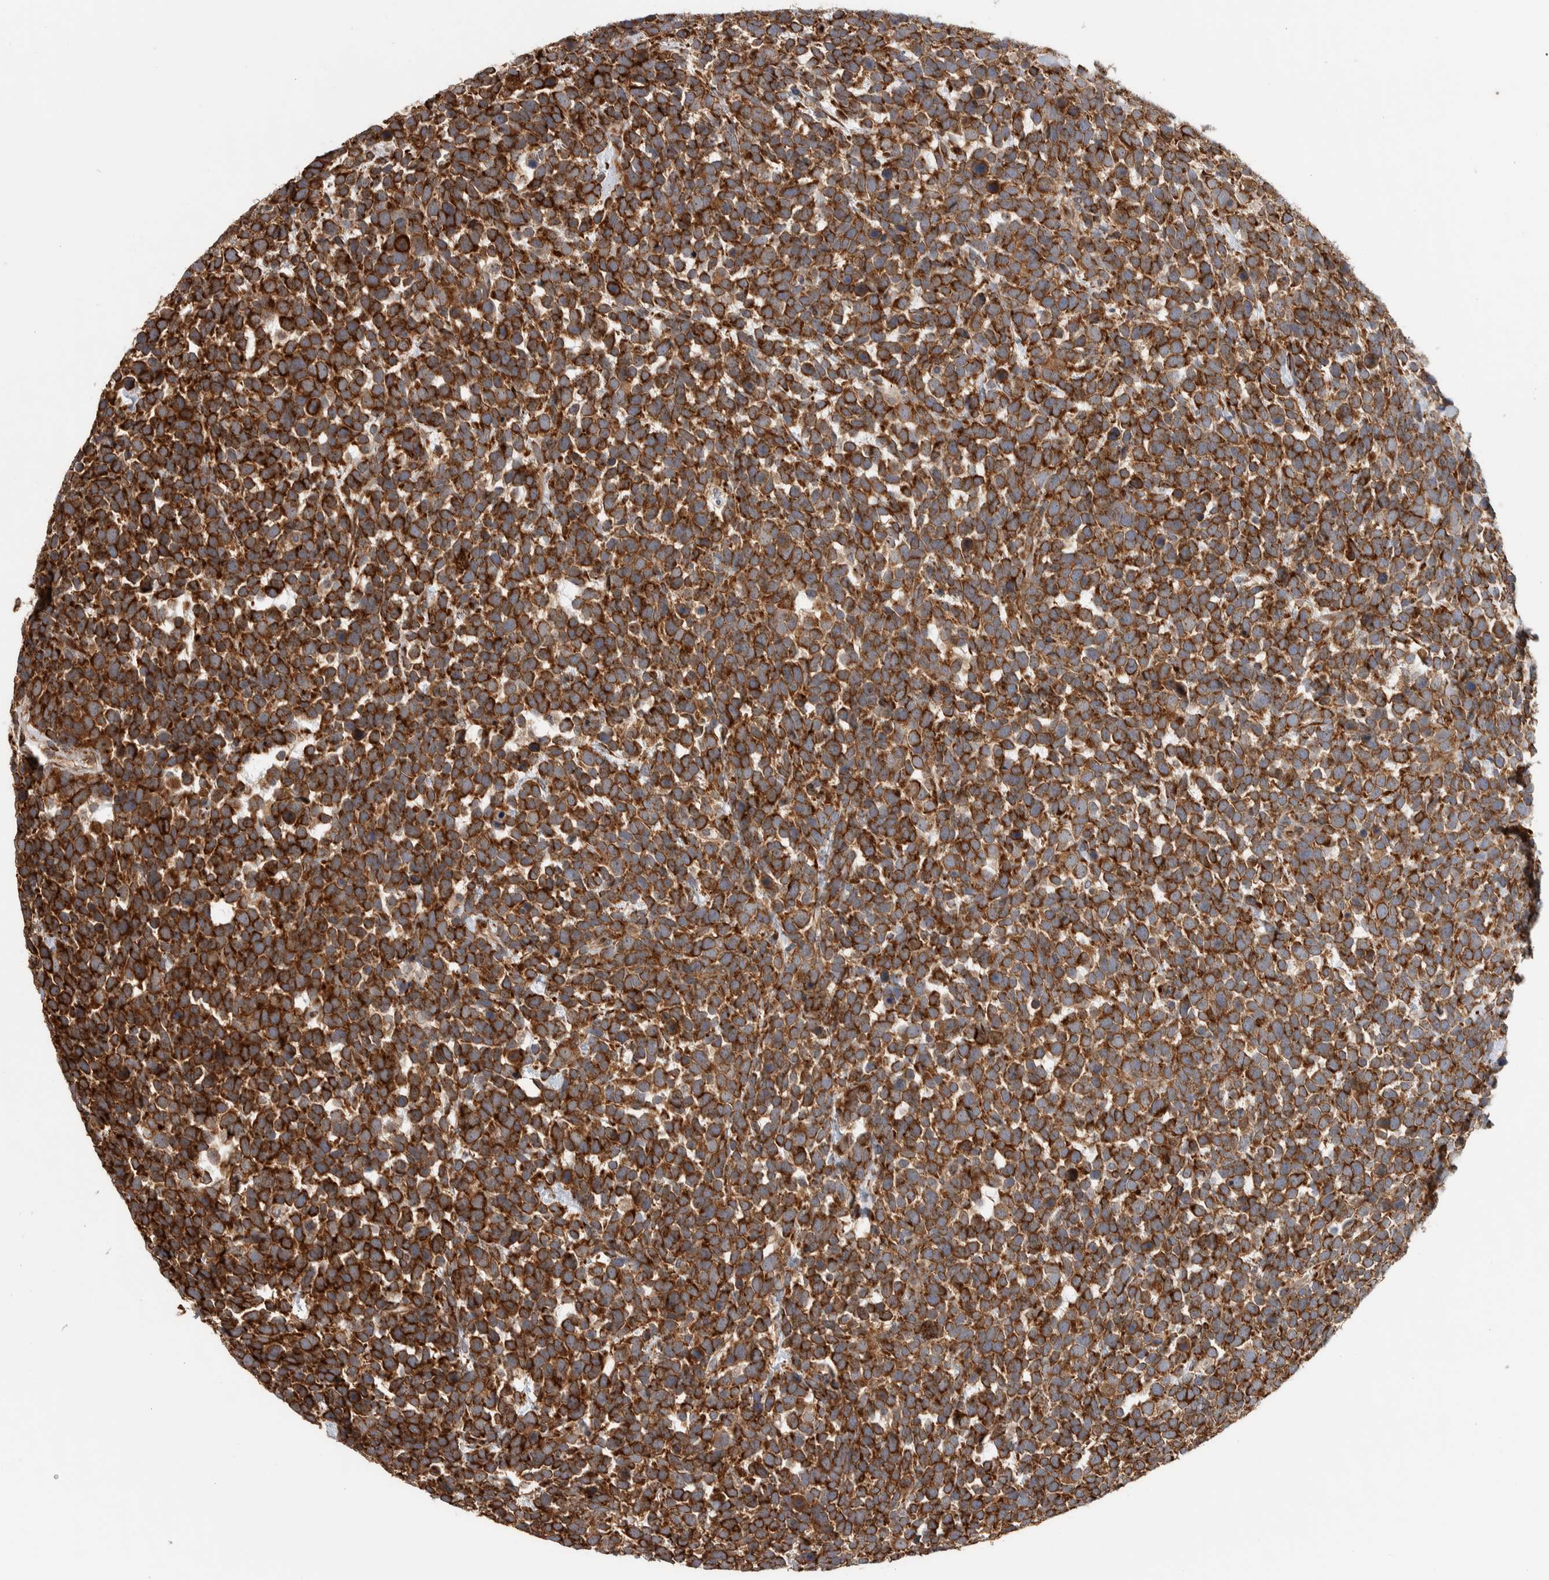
{"staining": {"intensity": "strong", "quantity": ">75%", "location": "cytoplasmic/membranous"}, "tissue": "urothelial cancer", "cell_type": "Tumor cells", "image_type": "cancer", "snomed": [{"axis": "morphology", "description": "Urothelial carcinoma, High grade"}, {"axis": "topography", "description": "Urinary bladder"}], "caption": "Immunohistochemical staining of human urothelial cancer reveals high levels of strong cytoplasmic/membranous positivity in approximately >75% of tumor cells. The staining was performed using DAB to visualize the protein expression in brown, while the nuclei were stained in blue with hematoxylin (Magnification: 20x).", "gene": "EIF3H", "patient": {"sex": "female", "age": 82}}